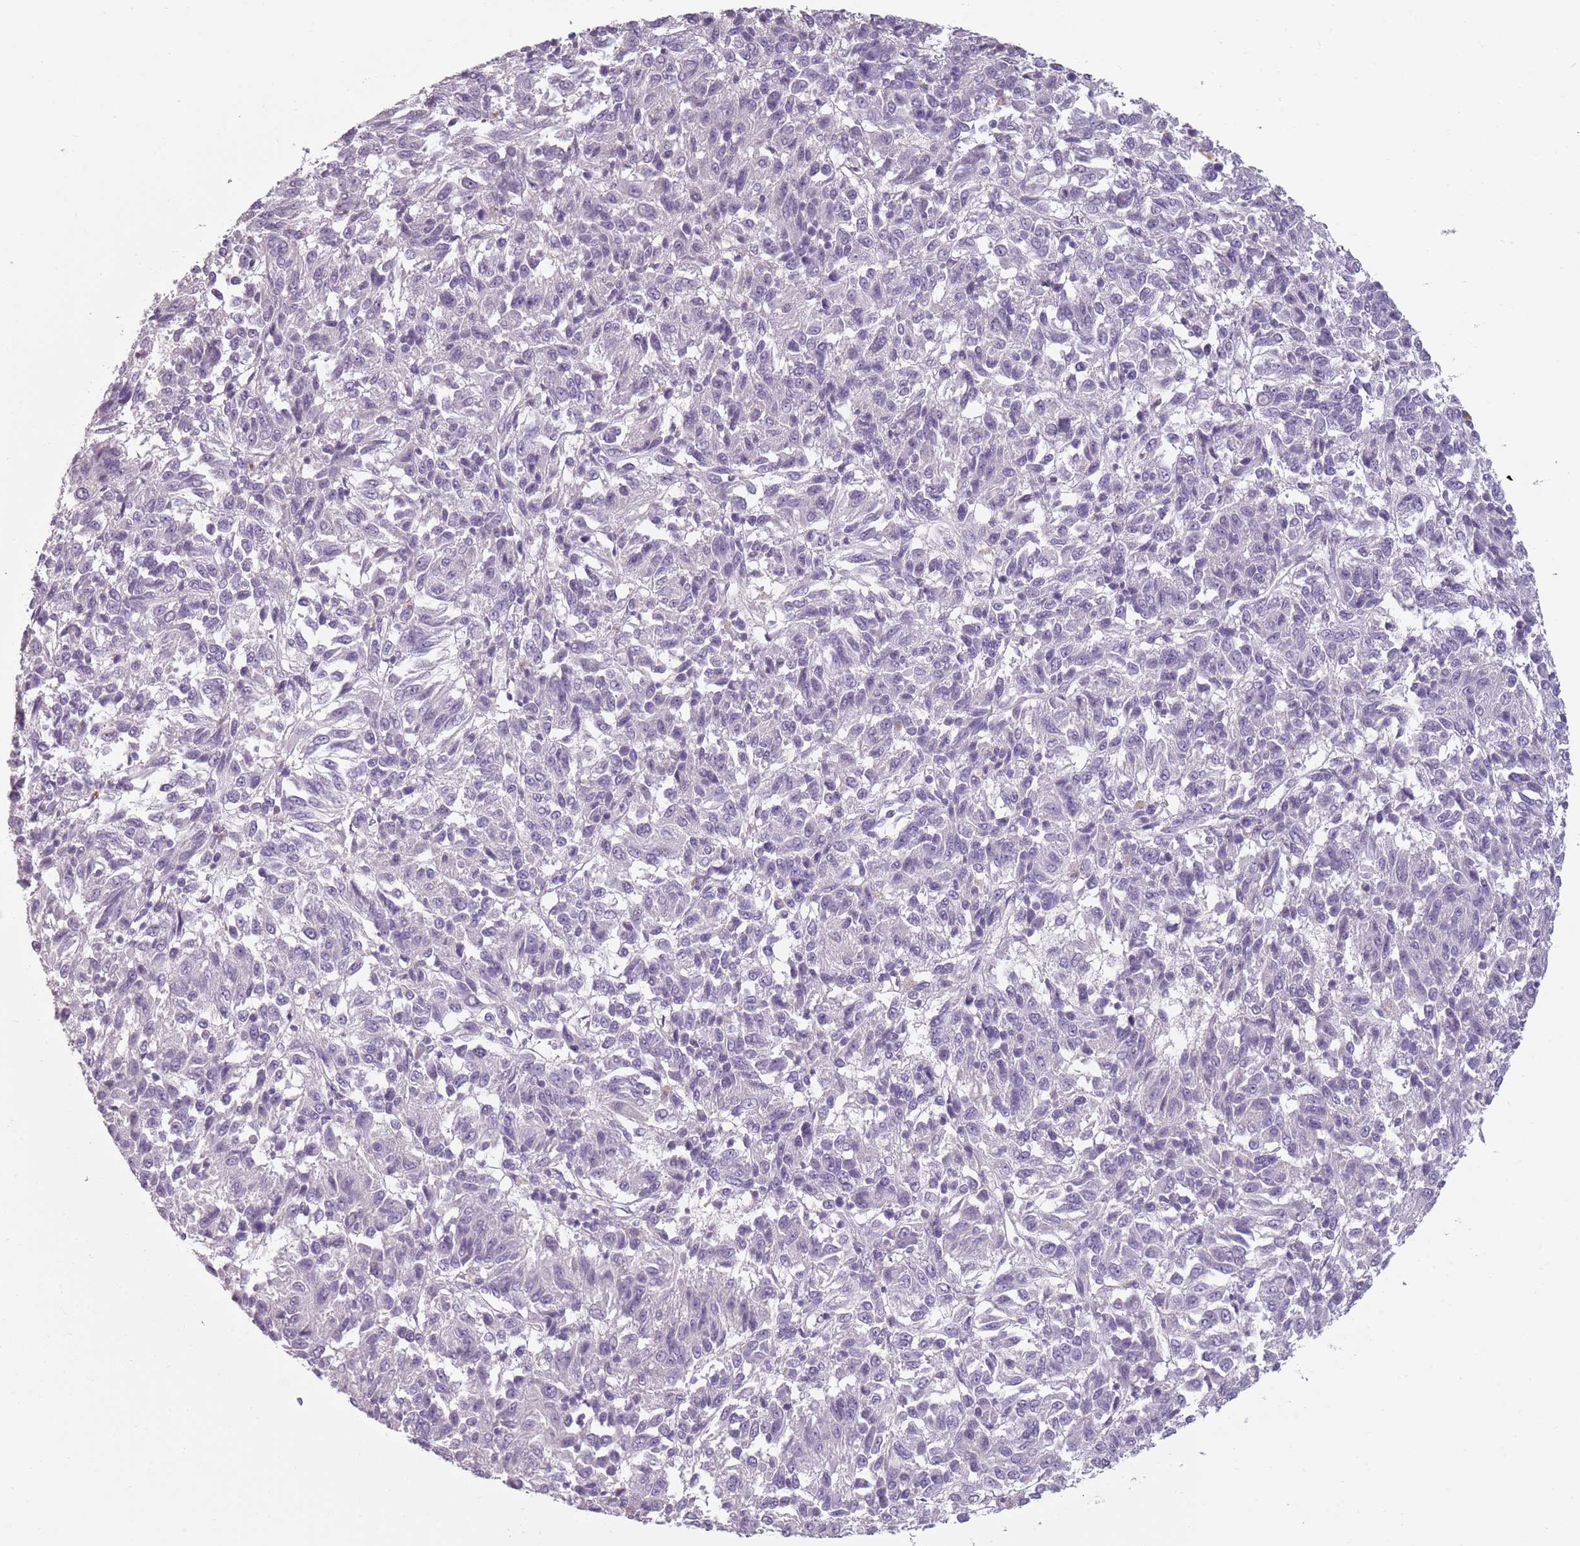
{"staining": {"intensity": "negative", "quantity": "none", "location": "none"}, "tissue": "melanoma", "cell_type": "Tumor cells", "image_type": "cancer", "snomed": [{"axis": "morphology", "description": "Malignant melanoma, Metastatic site"}, {"axis": "topography", "description": "Lung"}], "caption": "High power microscopy micrograph of an IHC micrograph of melanoma, revealing no significant positivity in tumor cells.", "gene": "PIEZO1", "patient": {"sex": "male", "age": 64}}